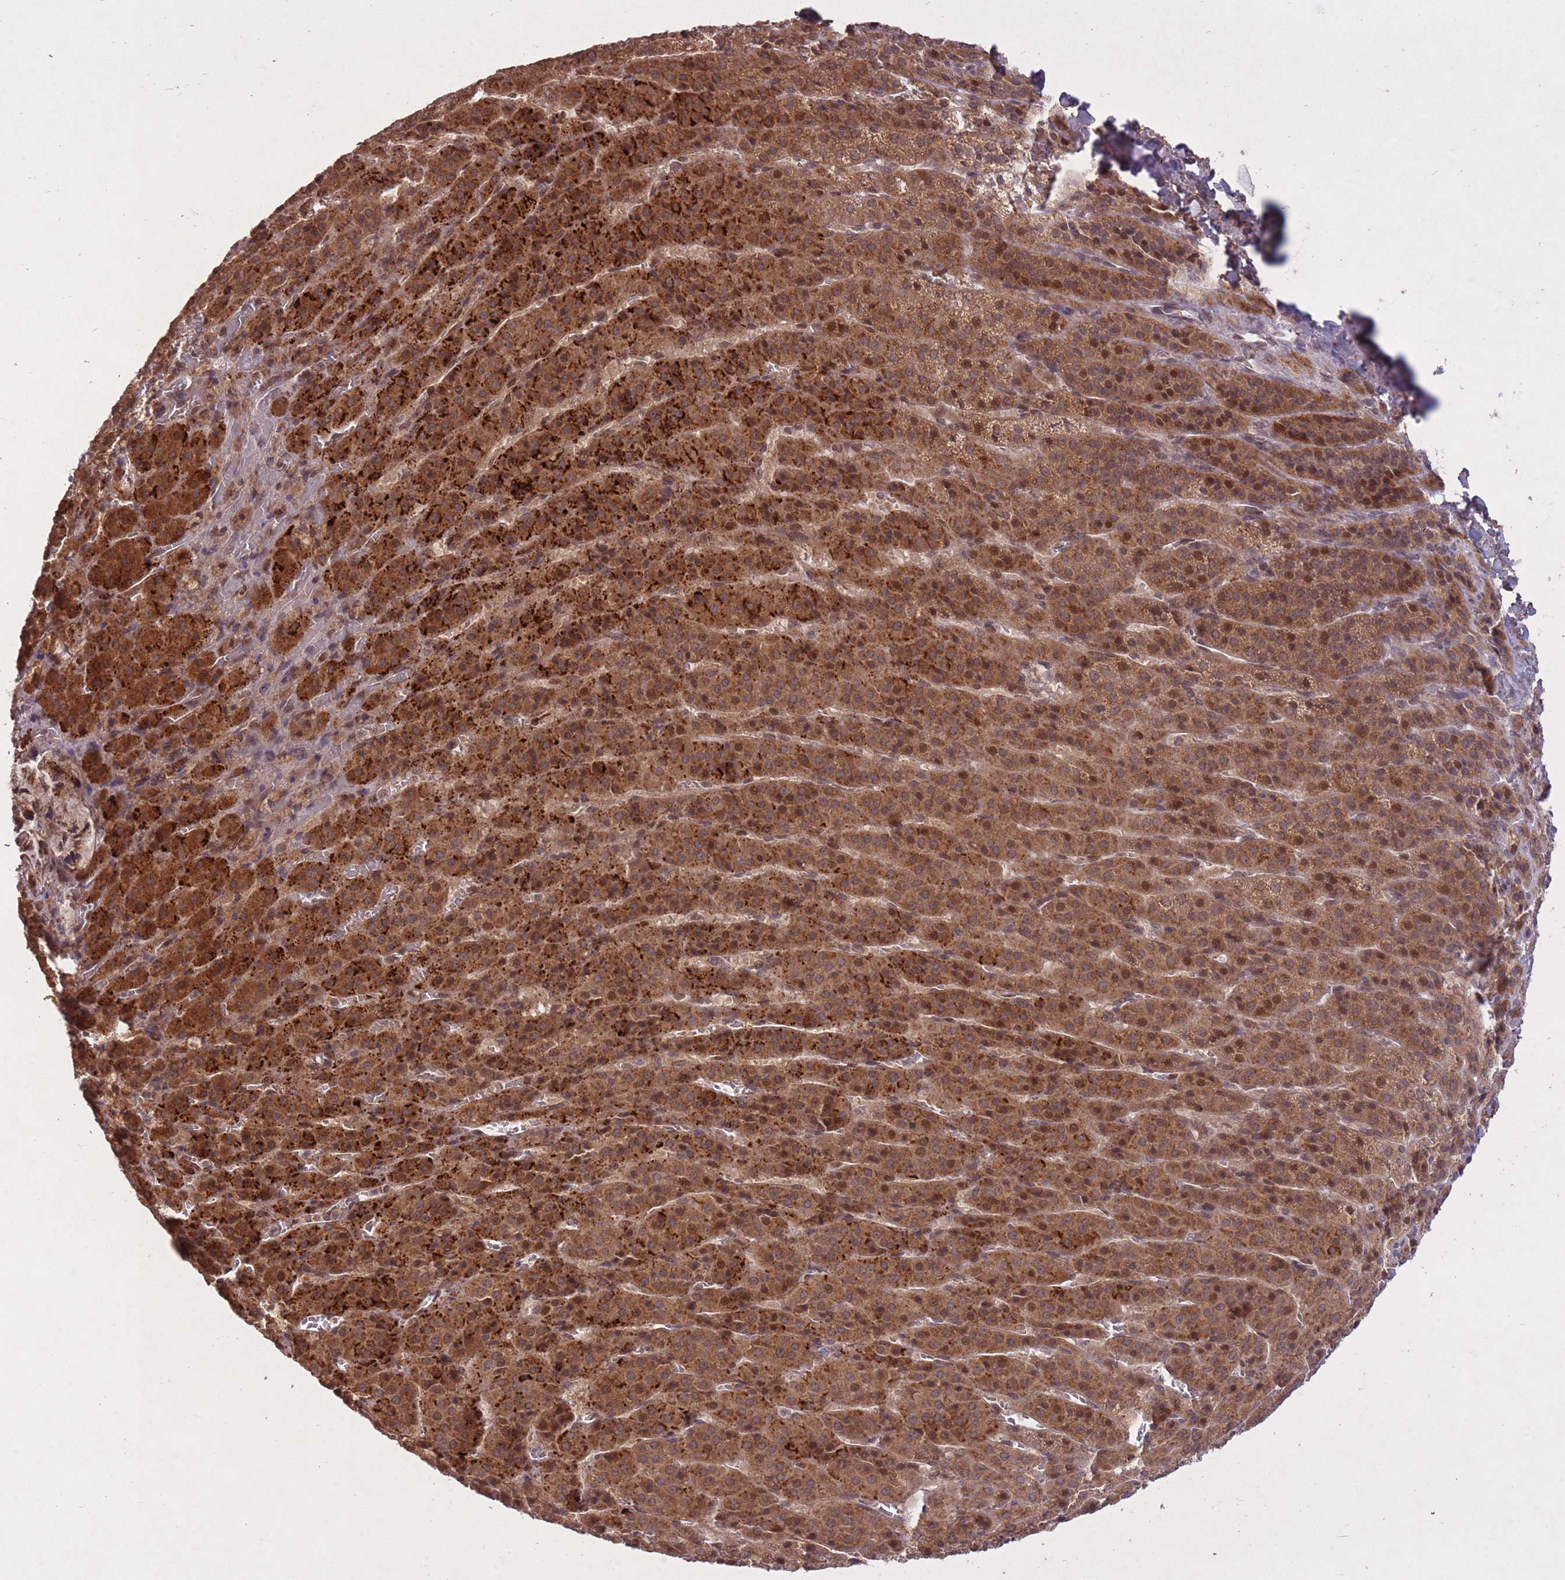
{"staining": {"intensity": "strong", "quantity": ">75%", "location": "cytoplasmic/membranous,nuclear"}, "tissue": "adrenal gland", "cell_type": "Glandular cells", "image_type": "normal", "snomed": [{"axis": "morphology", "description": "Normal tissue, NOS"}, {"axis": "topography", "description": "Adrenal gland"}], "caption": "The micrograph reveals immunohistochemical staining of normal adrenal gland. There is strong cytoplasmic/membranous,nuclear expression is present in about >75% of glandular cells. The staining was performed using DAB, with brown indicating positive protein expression. Nuclei are stained blue with hematoxylin.", "gene": "ZNF391", "patient": {"sex": "female", "age": 41}}